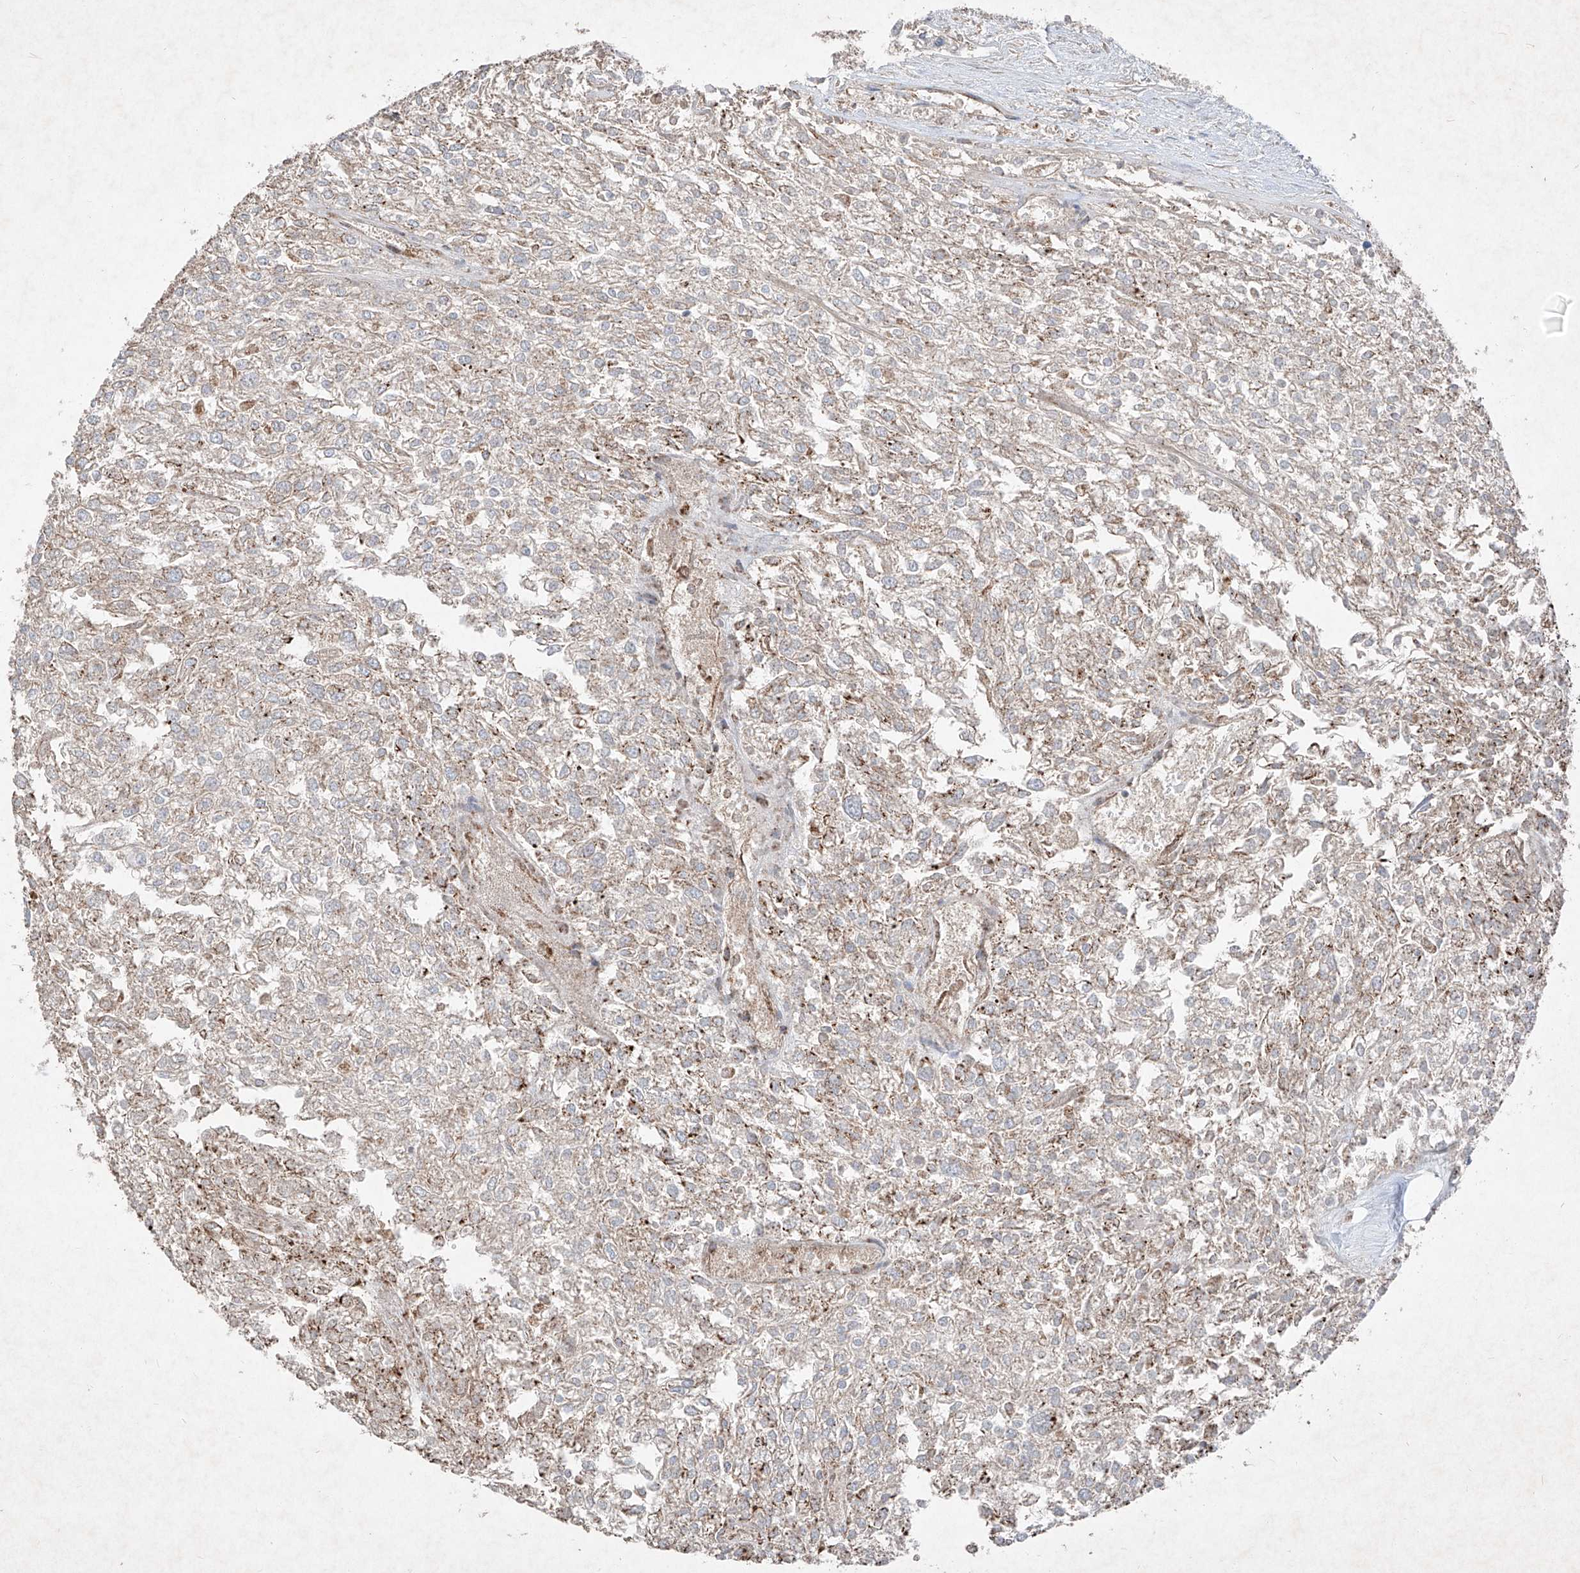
{"staining": {"intensity": "moderate", "quantity": "<25%", "location": "cytoplasmic/membranous"}, "tissue": "renal cancer", "cell_type": "Tumor cells", "image_type": "cancer", "snomed": [{"axis": "morphology", "description": "Adenocarcinoma, NOS"}, {"axis": "topography", "description": "Kidney"}], "caption": "The histopathology image shows immunohistochemical staining of renal cancer (adenocarcinoma). There is moderate cytoplasmic/membranous expression is identified in approximately <25% of tumor cells.", "gene": "ABCD3", "patient": {"sex": "female", "age": 54}}